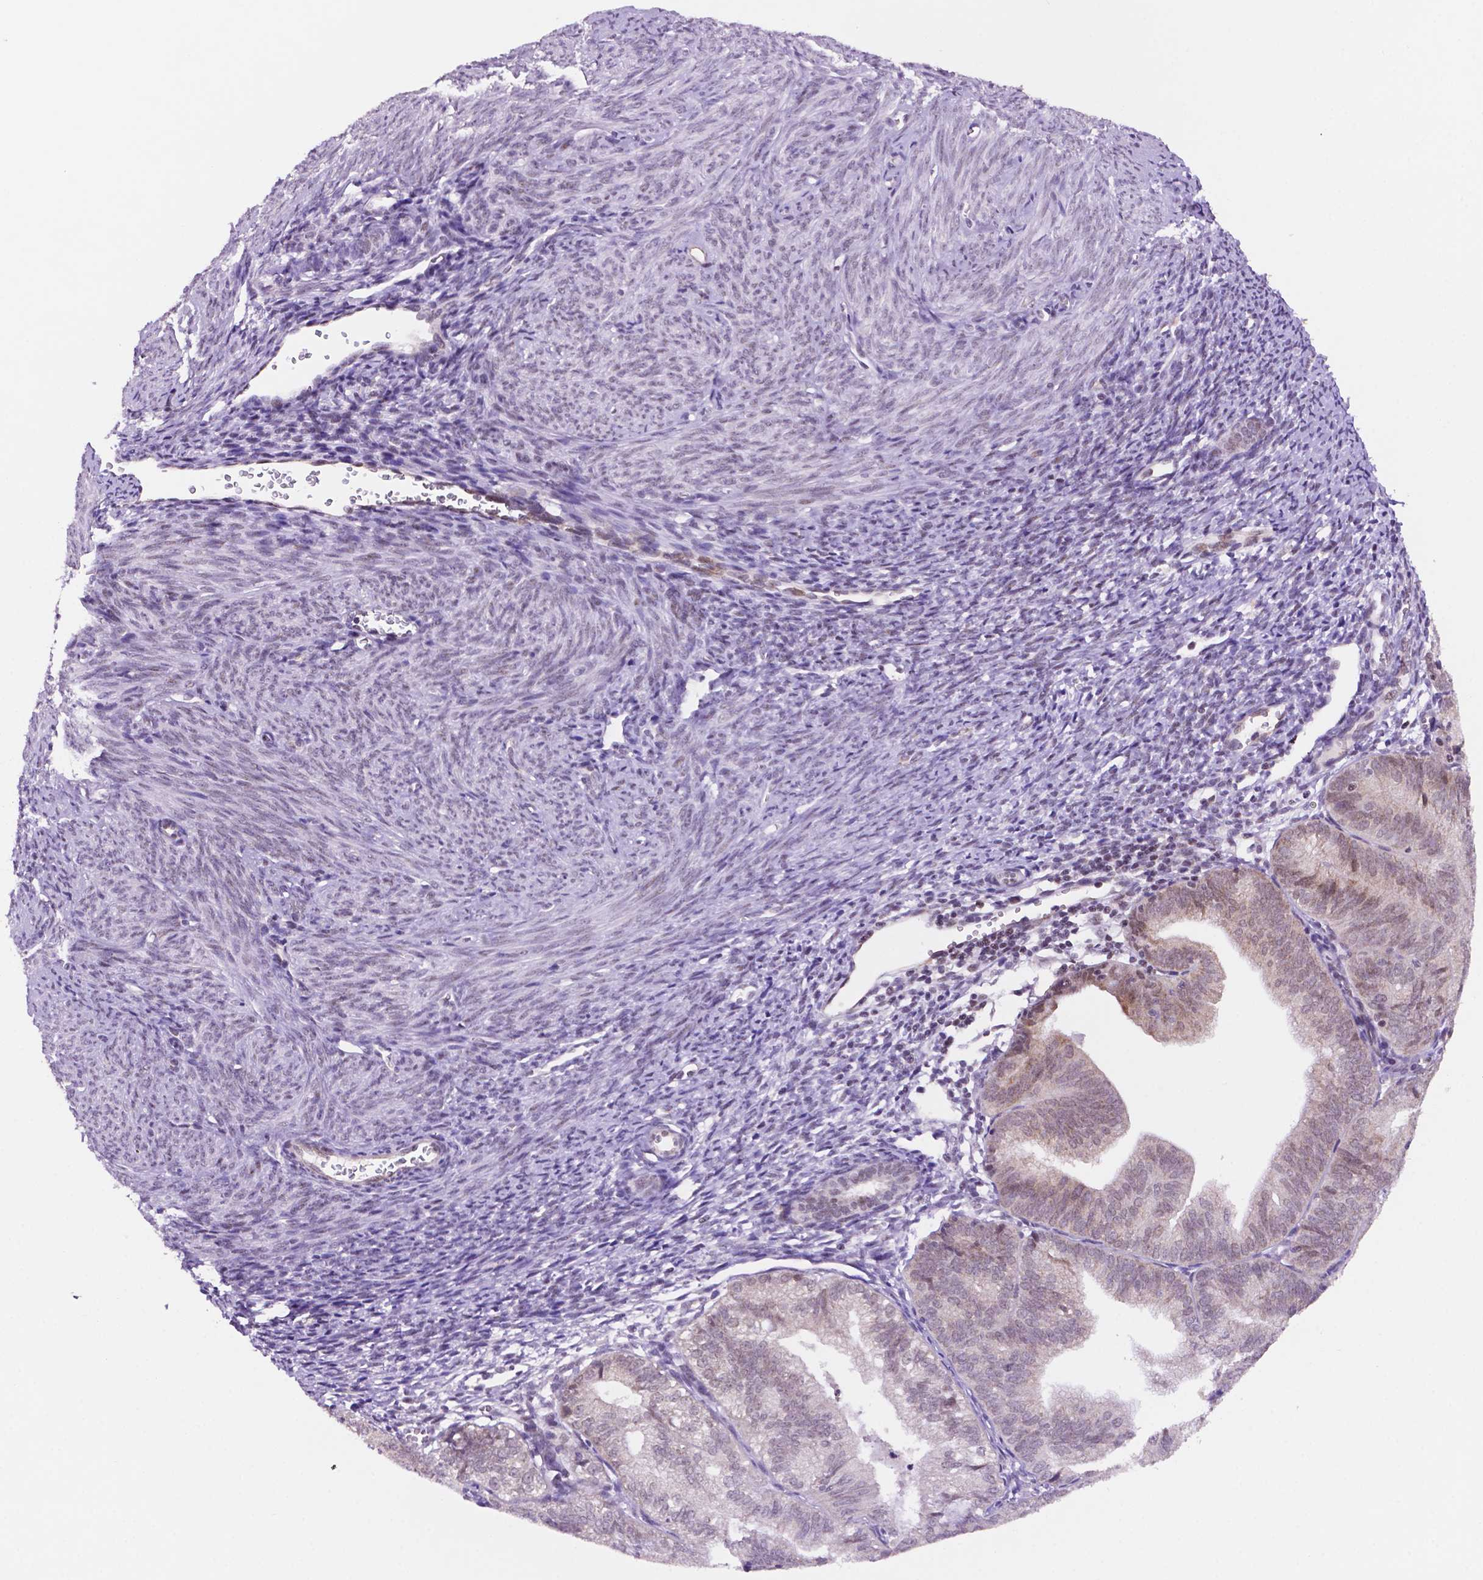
{"staining": {"intensity": "moderate", "quantity": "<25%", "location": "cytoplasmic/membranous"}, "tissue": "endometrial cancer", "cell_type": "Tumor cells", "image_type": "cancer", "snomed": [{"axis": "morphology", "description": "Adenocarcinoma, NOS"}, {"axis": "topography", "description": "Endometrium"}], "caption": "Brown immunohistochemical staining in endometrial adenocarcinoma reveals moderate cytoplasmic/membranous staining in approximately <25% of tumor cells.", "gene": "NCOR1", "patient": {"sex": "female", "age": 70}}